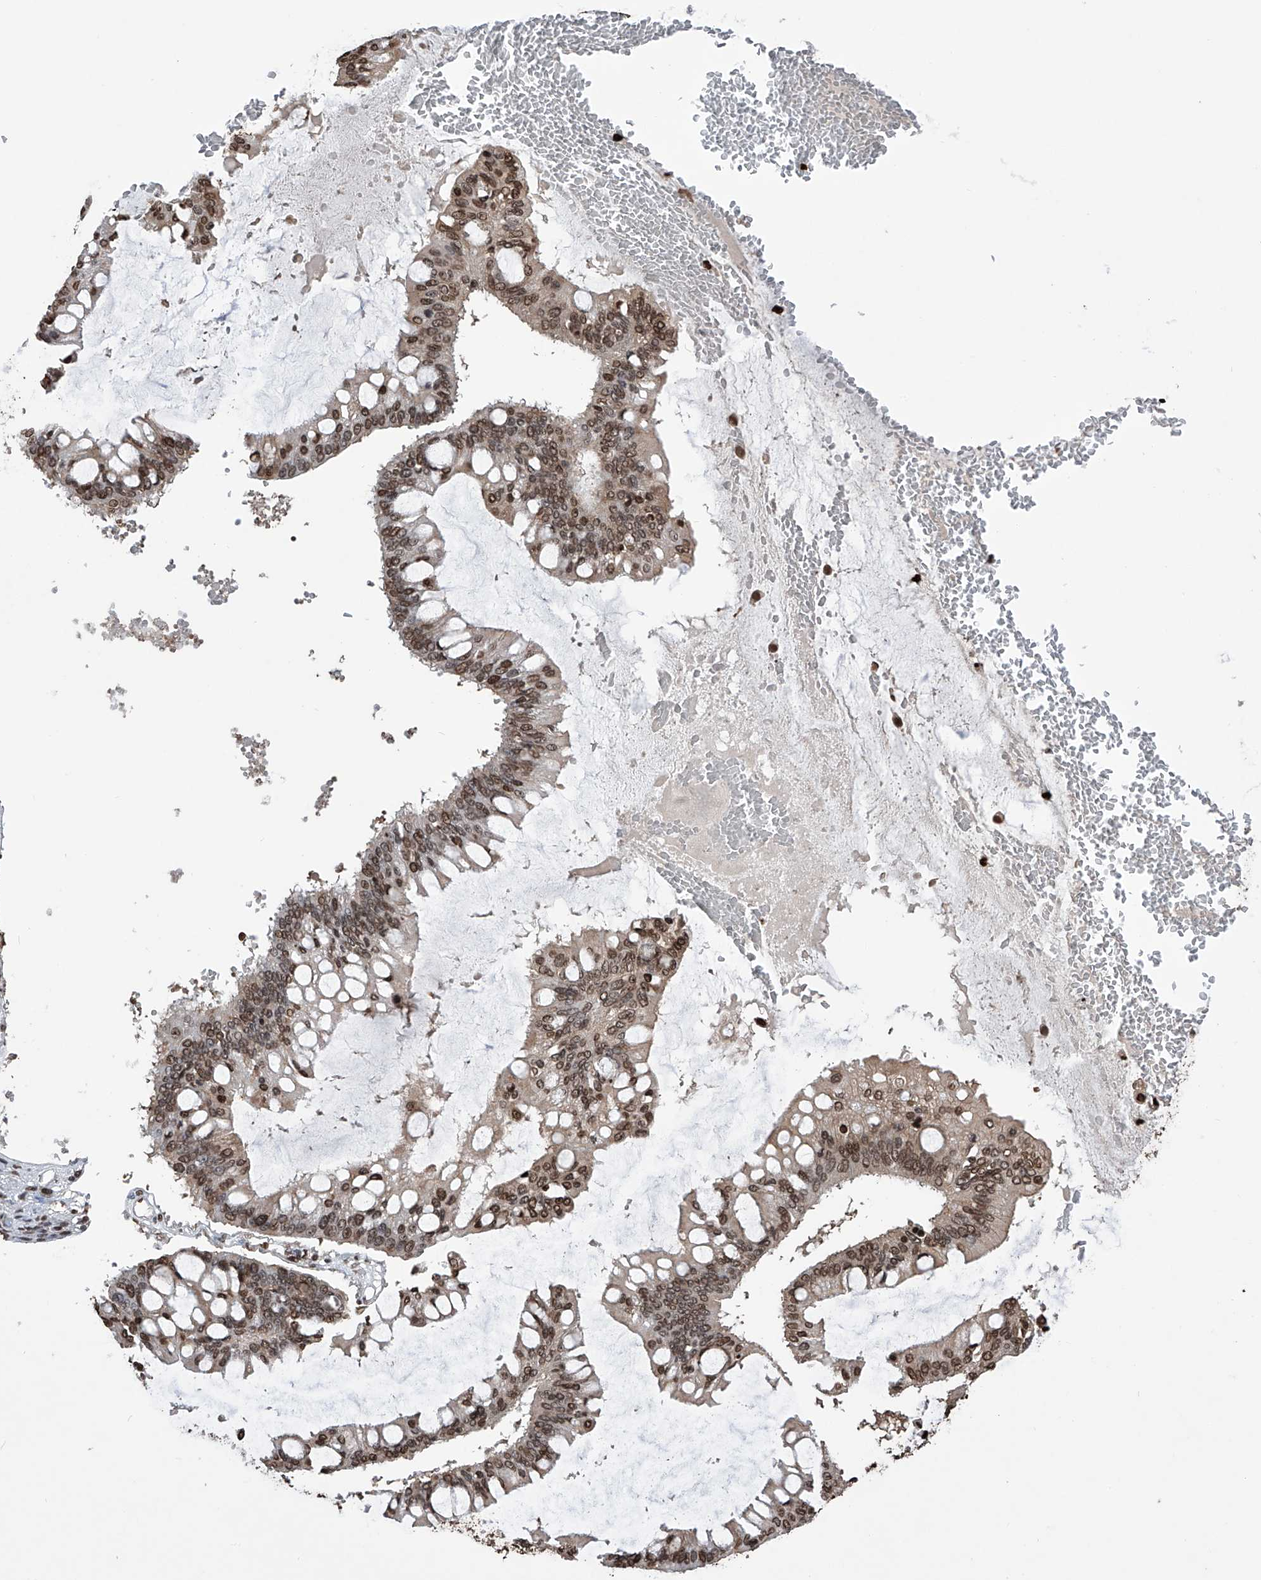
{"staining": {"intensity": "moderate", "quantity": ">75%", "location": "nuclear"}, "tissue": "ovarian cancer", "cell_type": "Tumor cells", "image_type": "cancer", "snomed": [{"axis": "morphology", "description": "Cystadenocarcinoma, mucinous, NOS"}, {"axis": "topography", "description": "Ovary"}], "caption": "DAB immunohistochemical staining of human ovarian mucinous cystadenocarcinoma exhibits moderate nuclear protein staining in approximately >75% of tumor cells.", "gene": "CFAP410", "patient": {"sex": "female", "age": 73}}